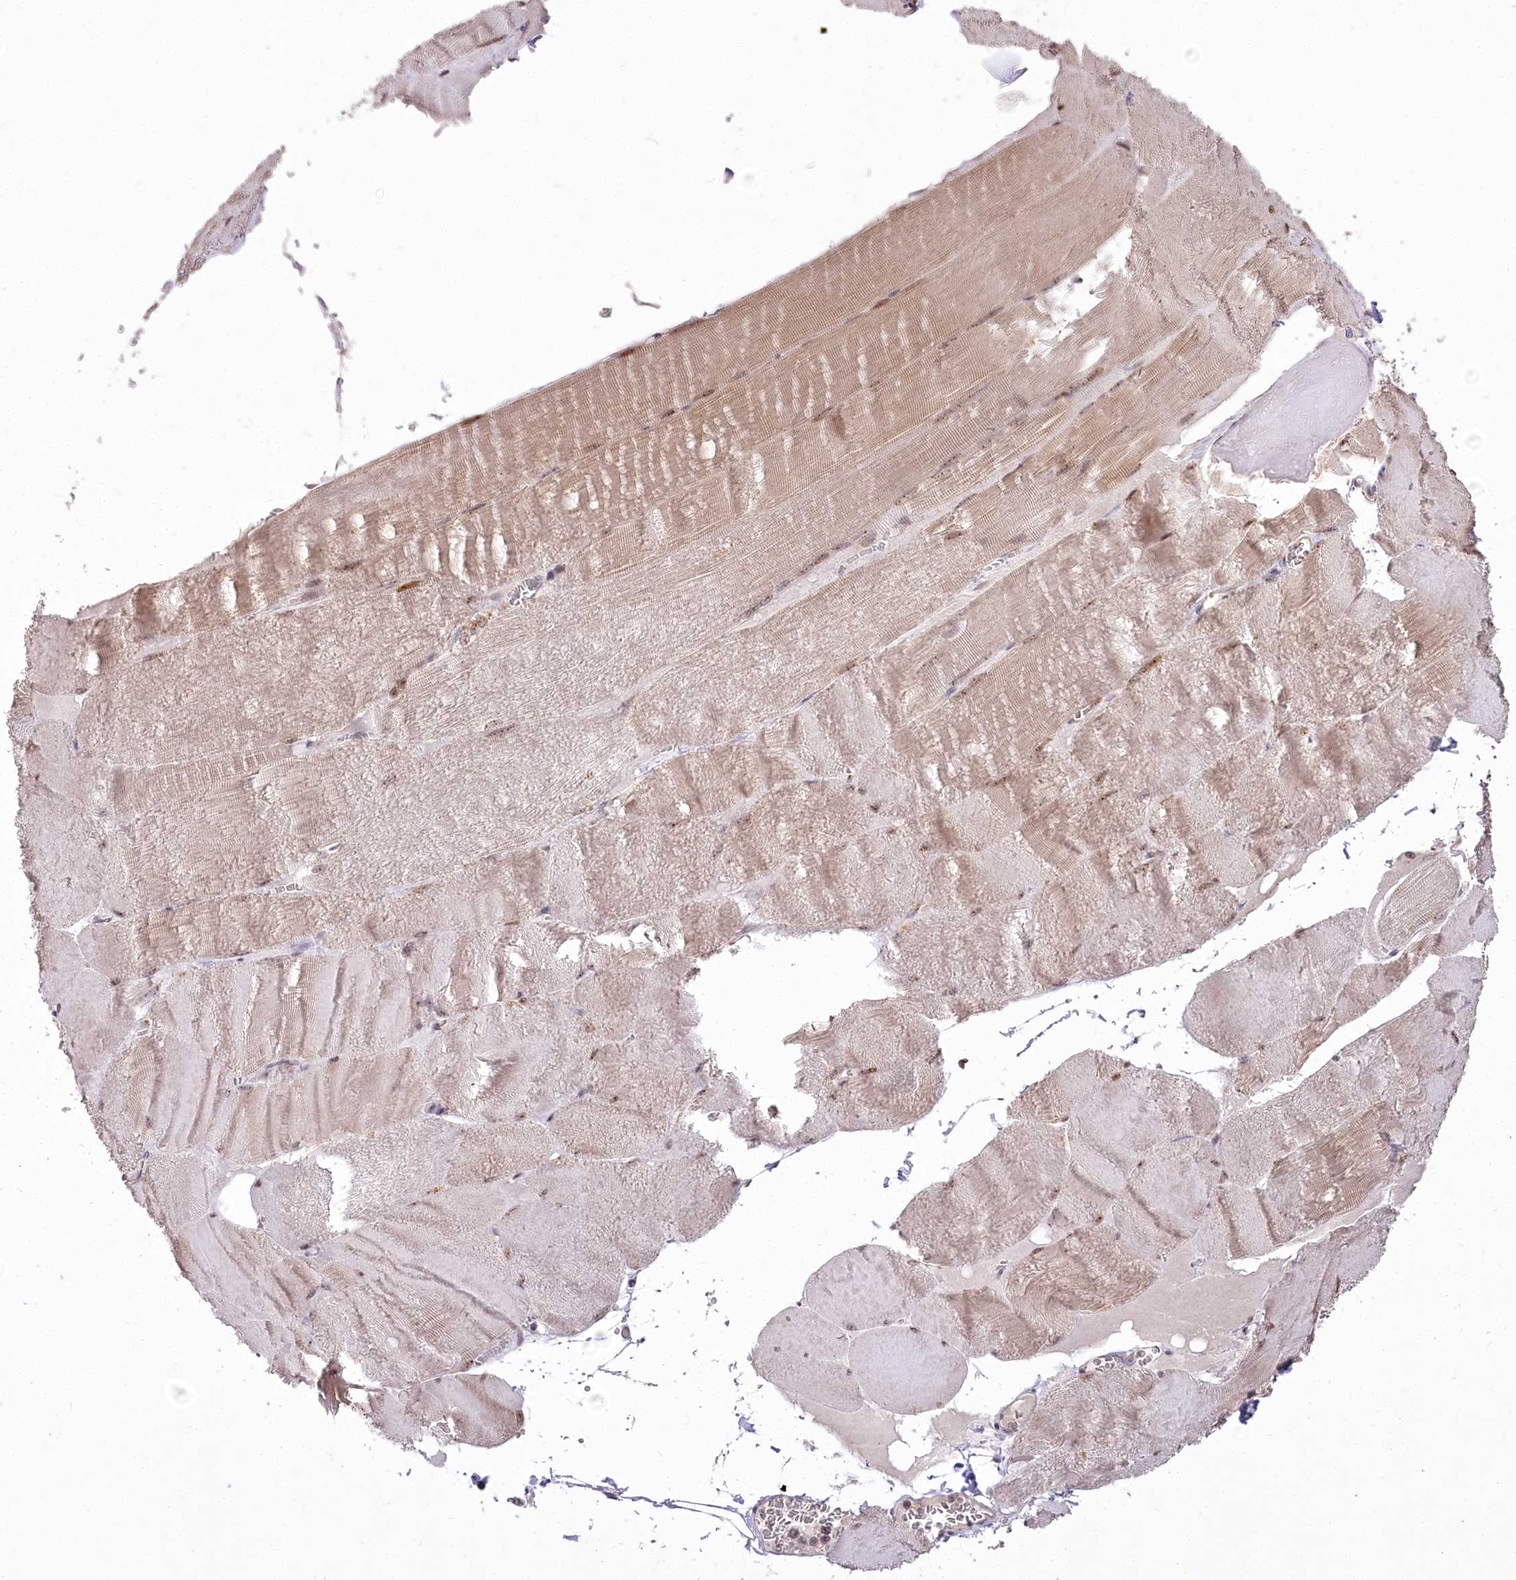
{"staining": {"intensity": "moderate", "quantity": "25%-75%", "location": "cytoplasmic/membranous,nuclear"}, "tissue": "skeletal muscle", "cell_type": "Myocytes", "image_type": "normal", "snomed": [{"axis": "morphology", "description": "Normal tissue, NOS"}, {"axis": "morphology", "description": "Basal cell carcinoma"}, {"axis": "topography", "description": "Skeletal muscle"}], "caption": "Protein expression by IHC exhibits moderate cytoplasmic/membranous,nuclear expression in approximately 25%-75% of myocytes in unremarkable skeletal muscle. The protein of interest is stained brown, and the nuclei are stained in blue (DAB IHC with brightfield microscopy, high magnification).", "gene": "STT3B", "patient": {"sex": "female", "age": 64}}